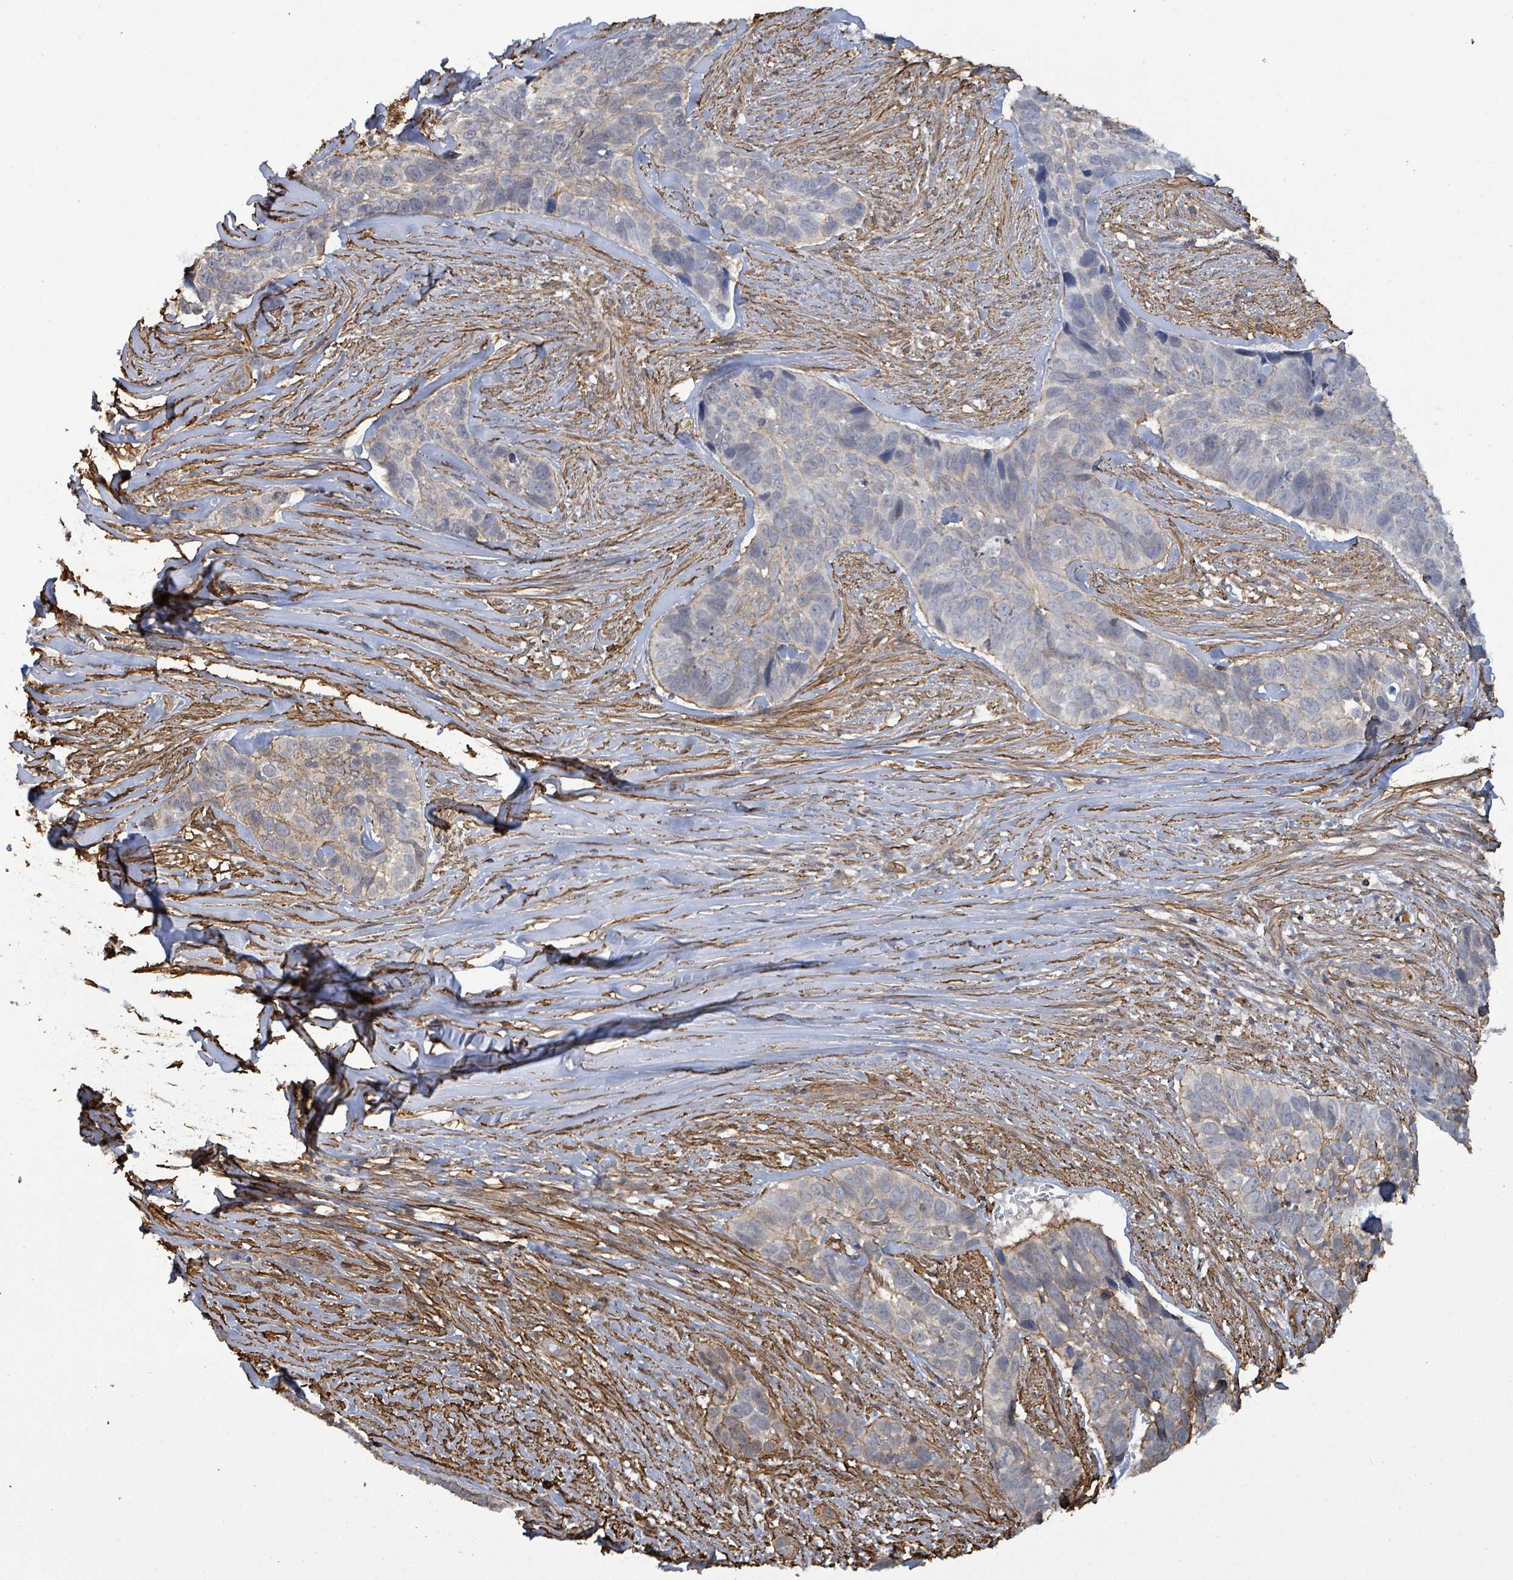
{"staining": {"intensity": "weak", "quantity": "25%-75%", "location": "cytoplasmic/membranous"}, "tissue": "skin cancer", "cell_type": "Tumor cells", "image_type": "cancer", "snomed": [{"axis": "morphology", "description": "Basal cell carcinoma"}, {"axis": "topography", "description": "Skin"}], "caption": "Immunohistochemical staining of human basal cell carcinoma (skin) displays low levels of weak cytoplasmic/membranous positivity in about 25%-75% of tumor cells.", "gene": "PRKRIP1", "patient": {"sex": "female", "age": 82}}